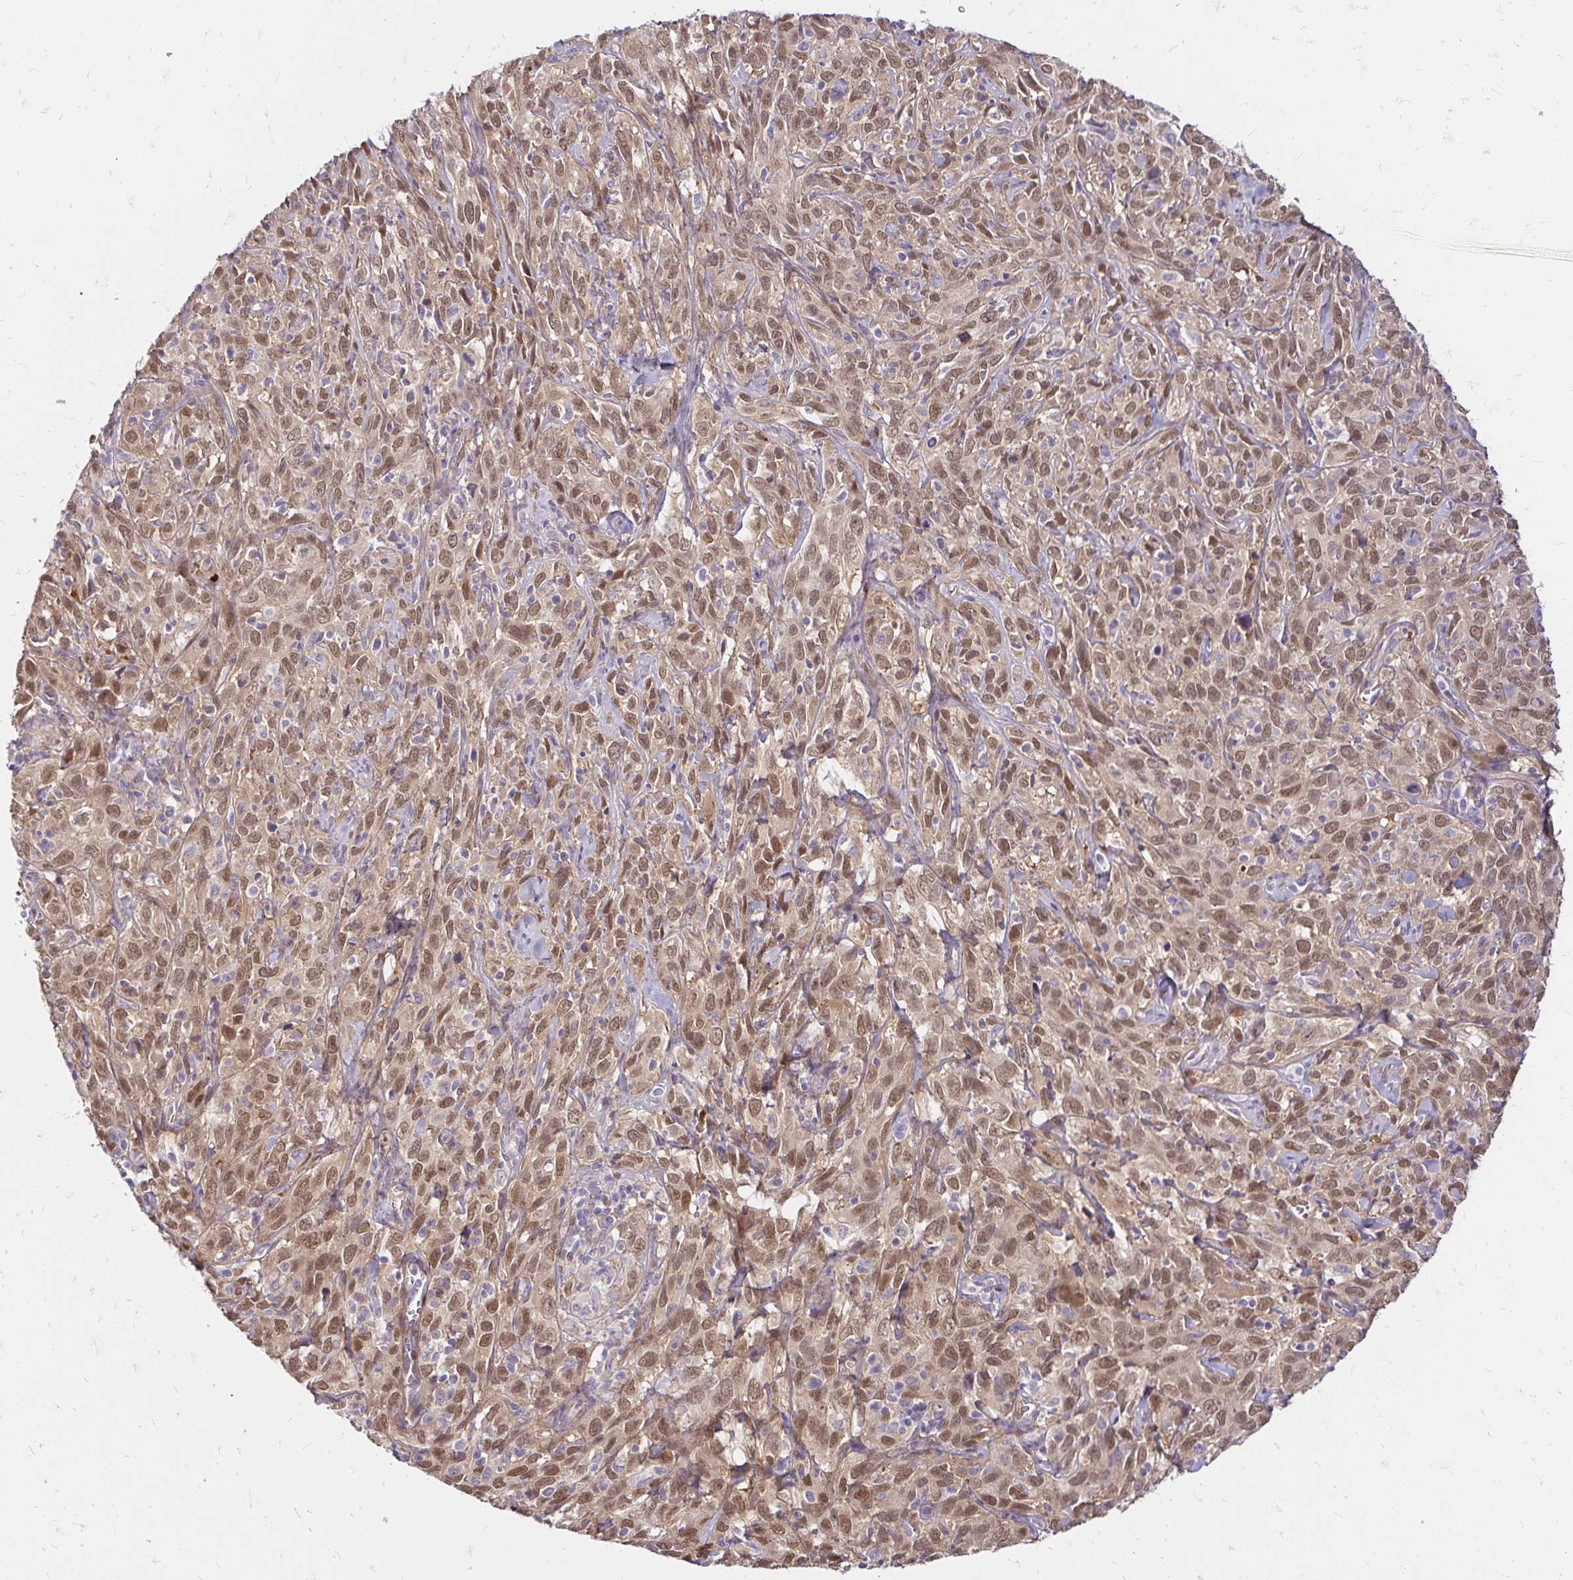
{"staining": {"intensity": "moderate", "quantity": ">75%", "location": "nuclear"}, "tissue": "cervical cancer", "cell_type": "Tumor cells", "image_type": "cancer", "snomed": [{"axis": "morphology", "description": "Normal tissue, NOS"}, {"axis": "morphology", "description": "Squamous cell carcinoma, NOS"}, {"axis": "topography", "description": "Cervix"}], "caption": "Immunohistochemical staining of cervical squamous cell carcinoma demonstrates medium levels of moderate nuclear protein expression in approximately >75% of tumor cells. (brown staining indicates protein expression, while blue staining denotes nuclei).", "gene": "YAP1", "patient": {"sex": "female", "age": 51}}